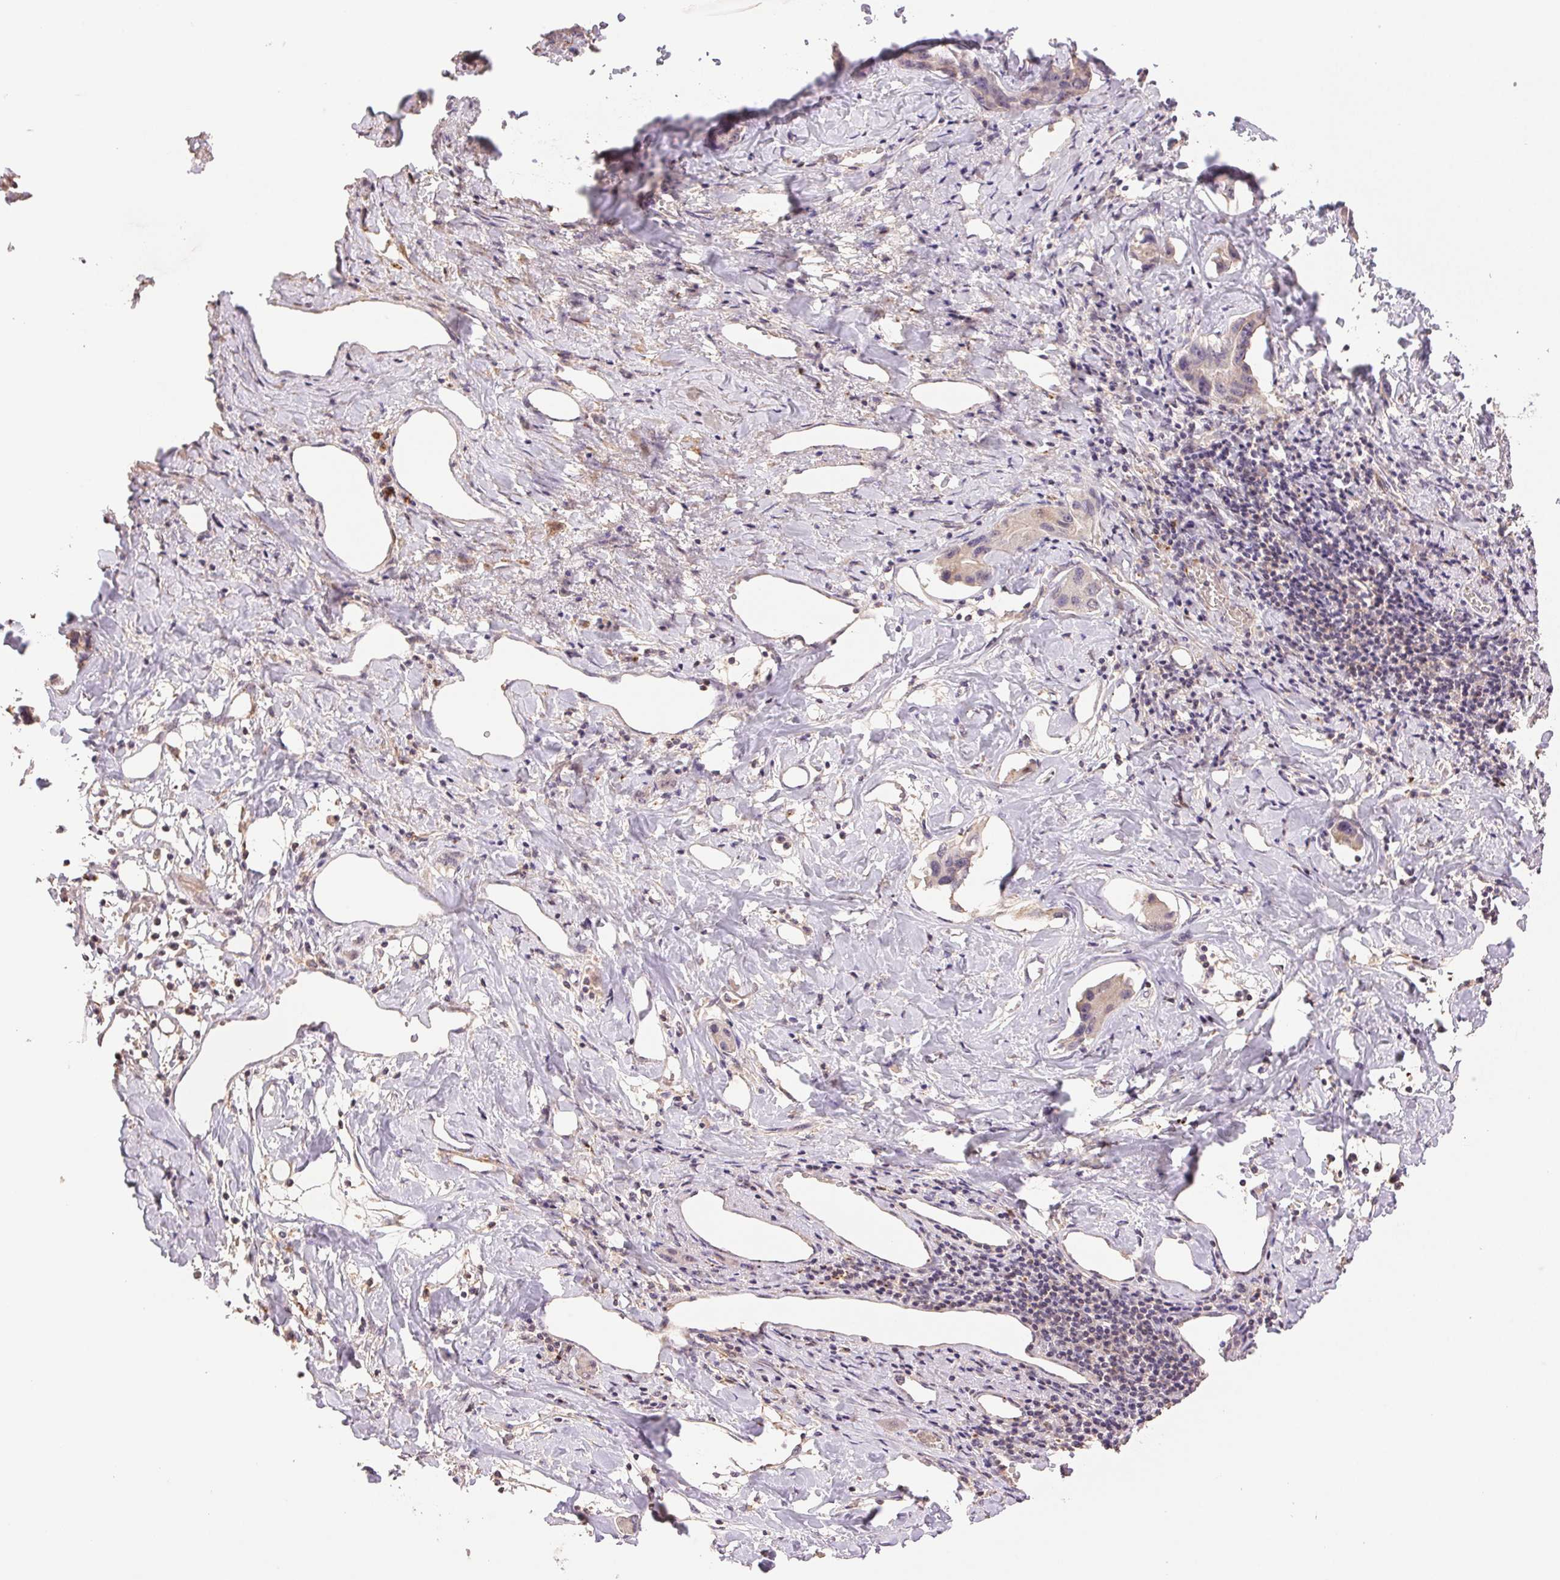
{"staining": {"intensity": "negative", "quantity": "none", "location": "none"}, "tissue": "liver cancer", "cell_type": "Tumor cells", "image_type": "cancer", "snomed": [{"axis": "morphology", "description": "Cholangiocarcinoma"}, {"axis": "topography", "description": "Liver"}], "caption": "DAB immunohistochemical staining of liver cancer shows no significant expression in tumor cells. (Brightfield microscopy of DAB immunohistochemistry (IHC) at high magnification).", "gene": "TMEM253", "patient": {"sex": "male", "age": 59}}